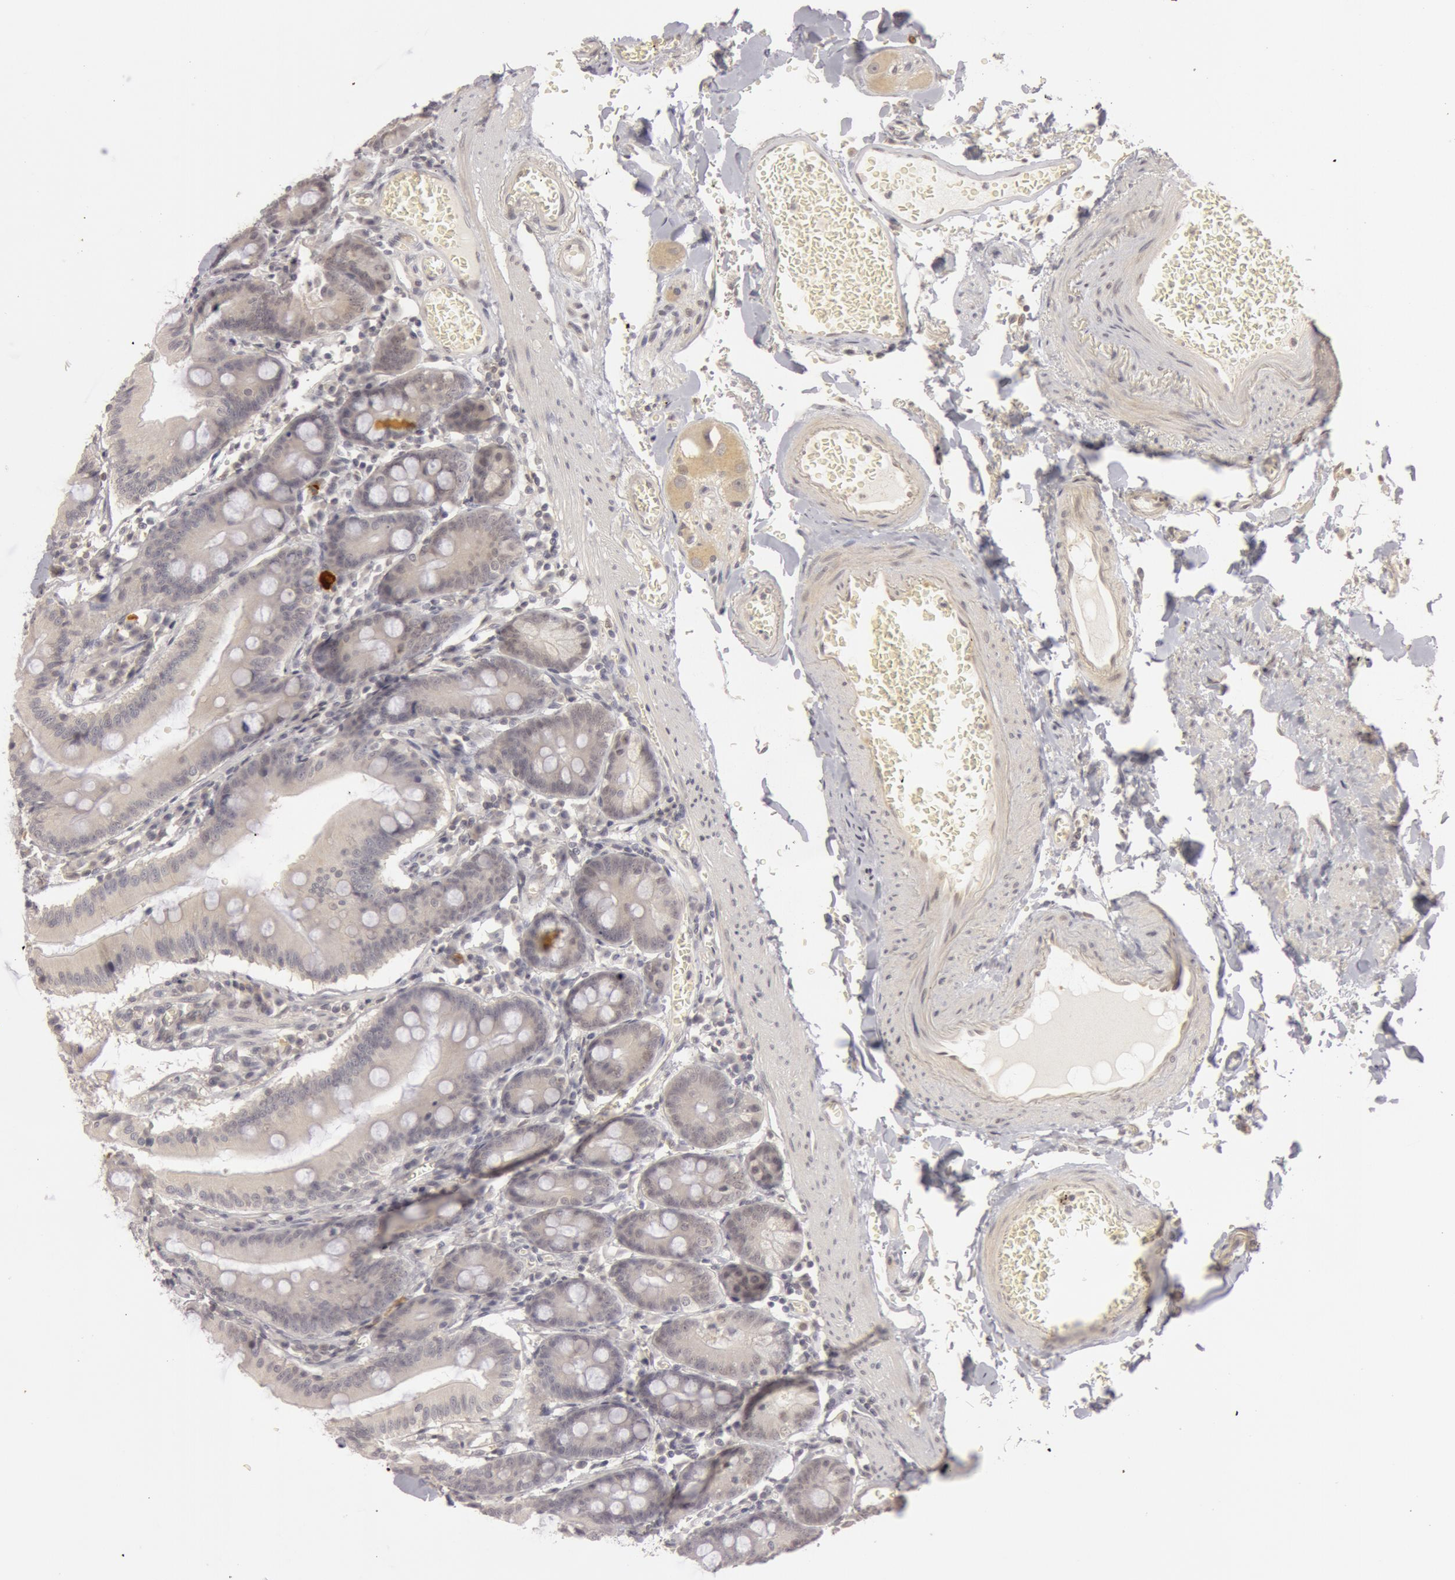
{"staining": {"intensity": "negative", "quantity": "none", "location": "none"}, "tissue": "small intestine", "cell_type": "Glandular cells", "image_type": "normal", "snomed": [{"axis": "morphology", "description": "Normal tissue, NOS"}, {"axis": "topography", "description": "Small intestine"}], "caption": "IHC image of benign small intestine stained for a protein (brown), which reveals no staining in glandular cells. Brightfield microscopy of immunohistochemistry stained with DAB (brown) and hematoxylin (blue), captured at high magnification.", "gene": "OASL", "patient": {"sex": "male", "age": 71}}